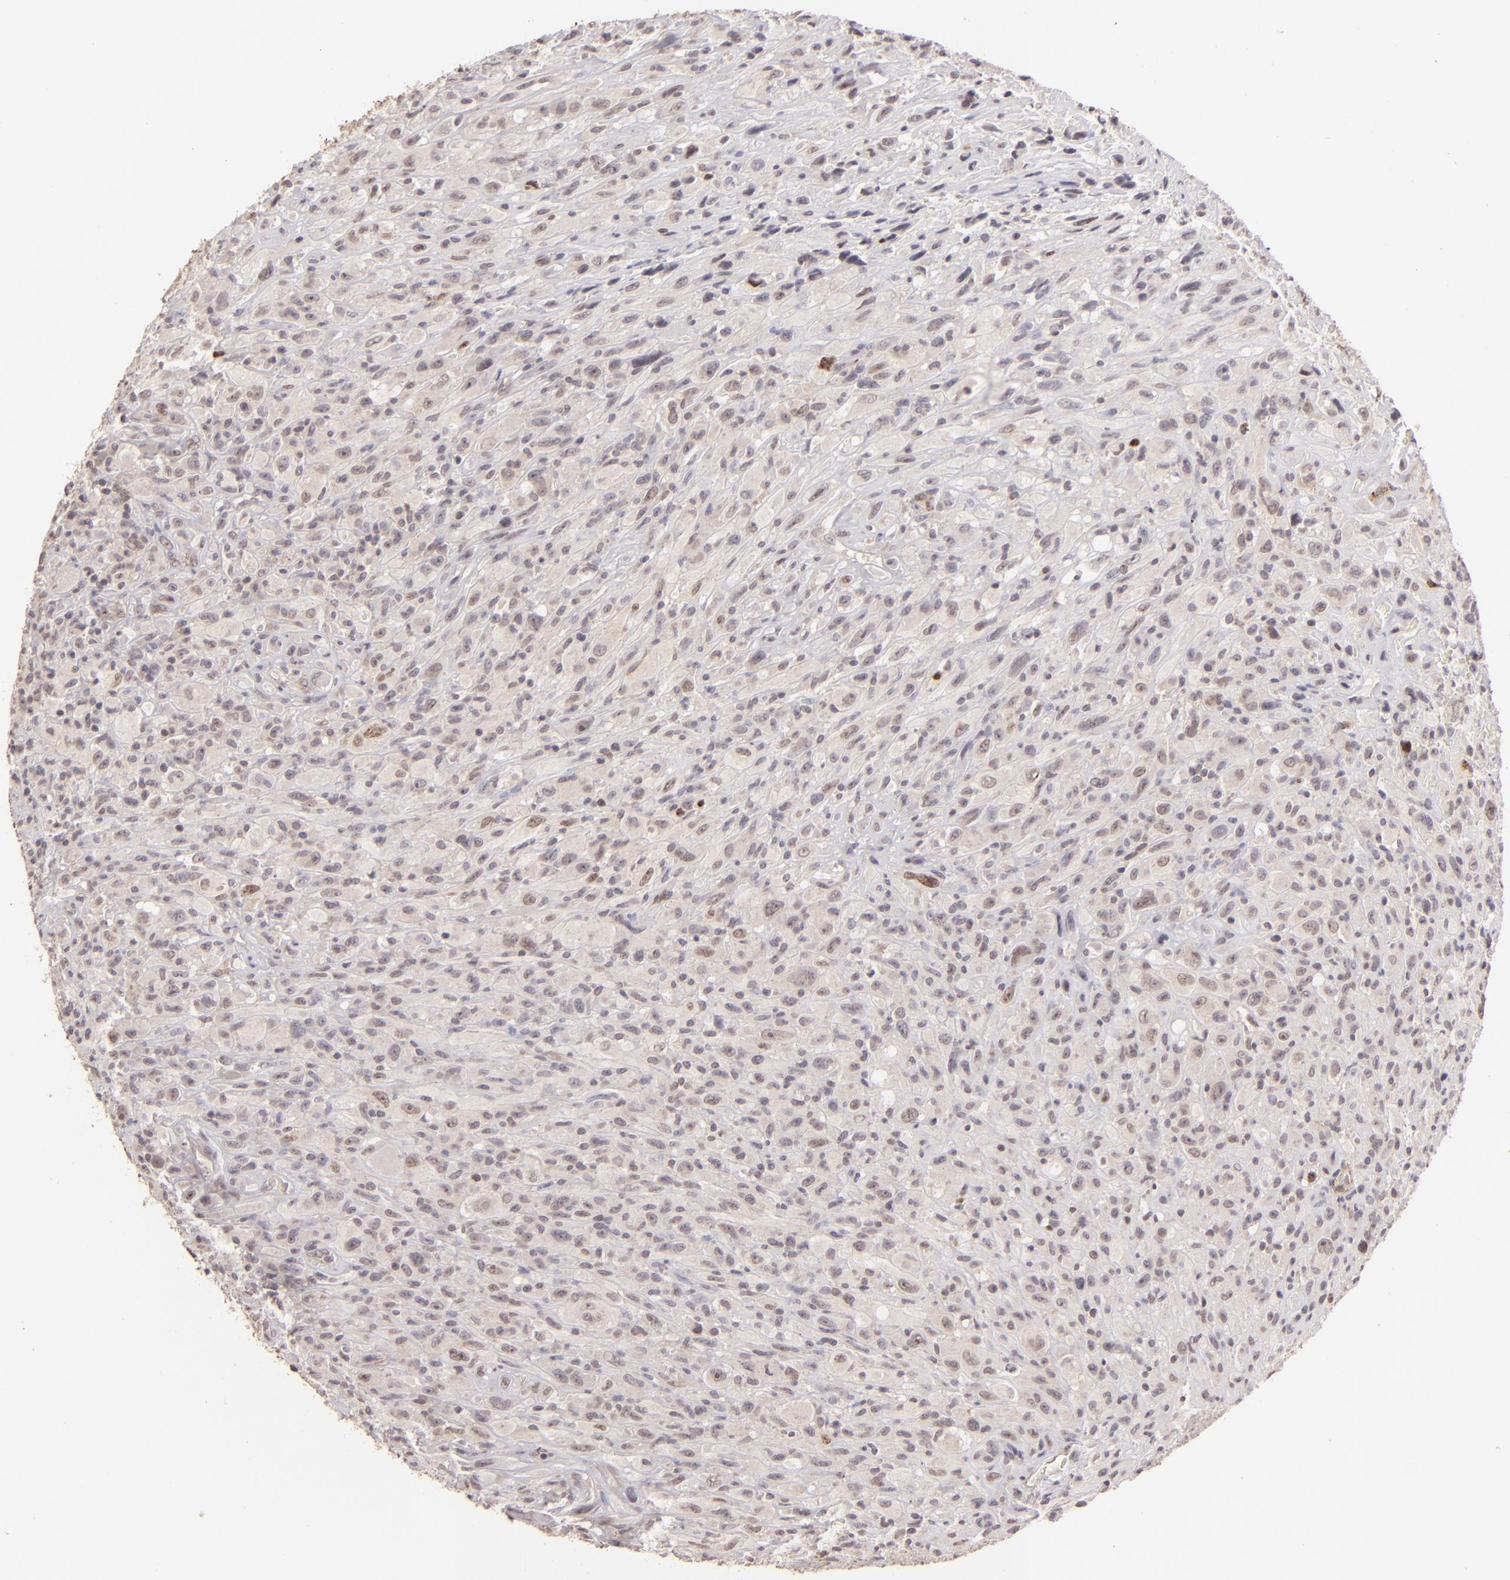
{"staining": {"intensity": "weak", "quantity": "<25%", "location": "cytoplasmic/membranous,nuclear"}, "tissue": "glioma", "cell_type": "Tumor cells", "image_type": "cancer", "snomed": [{"axis": "morphology", "description": "Glioma, malignant, High grade"}, {"axis": "topography", "description": "Brain"}], "caption": "An immunohistochemistry (IHC) photomicrograph of malignant glioma (high-grade) is shown. There is no staining in tumor cells of malignant glioma (high-grade). Nuclei are stained in blue.", "gene": "CLDN1", "patient": {"sex": "male", "age": 48}}